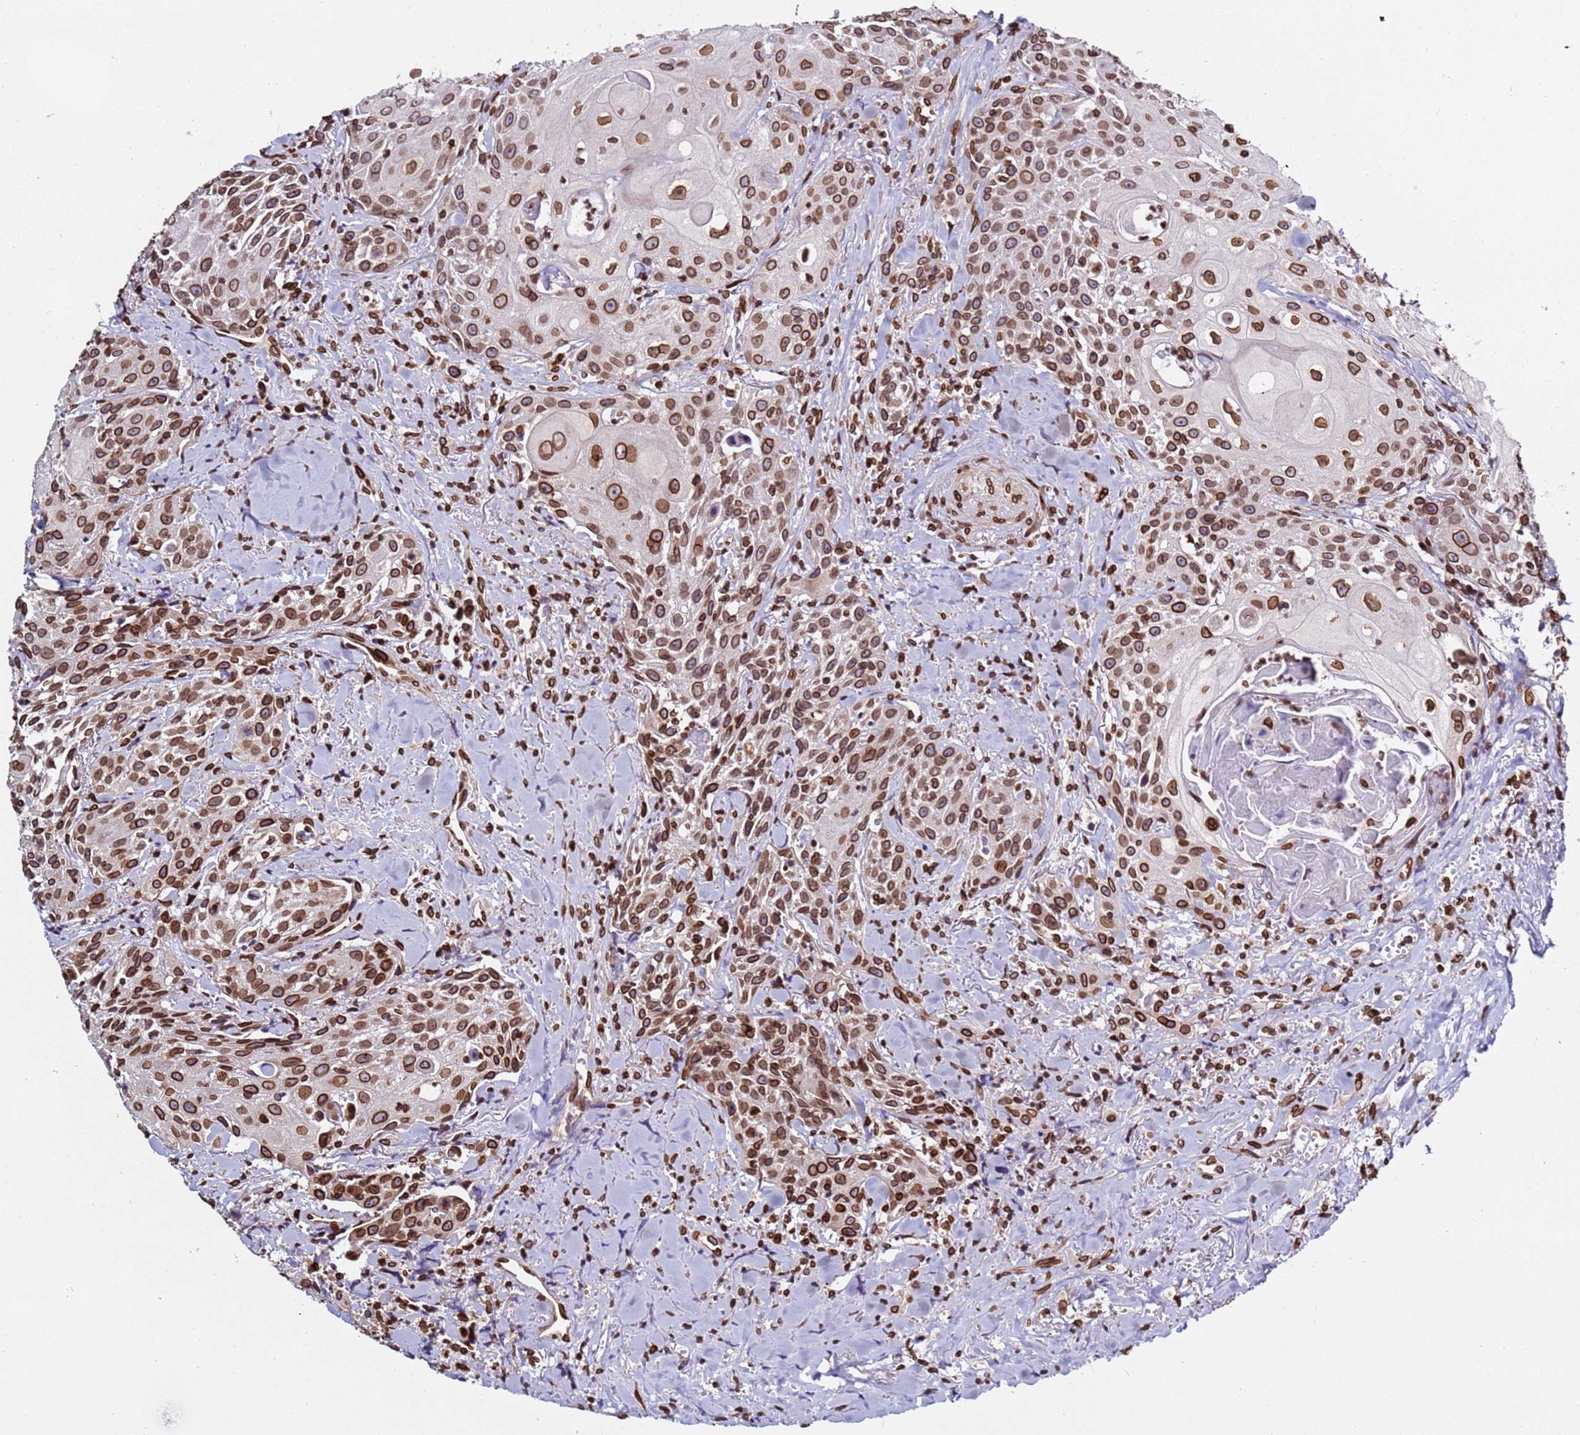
{"staining": {"intensity": "moderate", "quantity": ">75%", "location": "cytoplasmic/membranous,nuclear"}, "tissue": "head and neck cancer", "cell_type": "Tumor cells", "image_type": "cancer", "snomed": [{"axis": "morphology", "description": "Squamous cell carcinoma, NOS"}, {"axis": "topography", "description": "Oral tissue"}, {"axis": "topography", "description": "Head-Neck"}], "caption": "There is medium levels of moderate cytoplasmic/membranous and nuclear staining in tumor cells of head and neck cancer, as demonstrated by immunohistochemical staining (brown color).", "gene": "TOR1AIP1", "patient": {"sex": "female", "age": 82}}